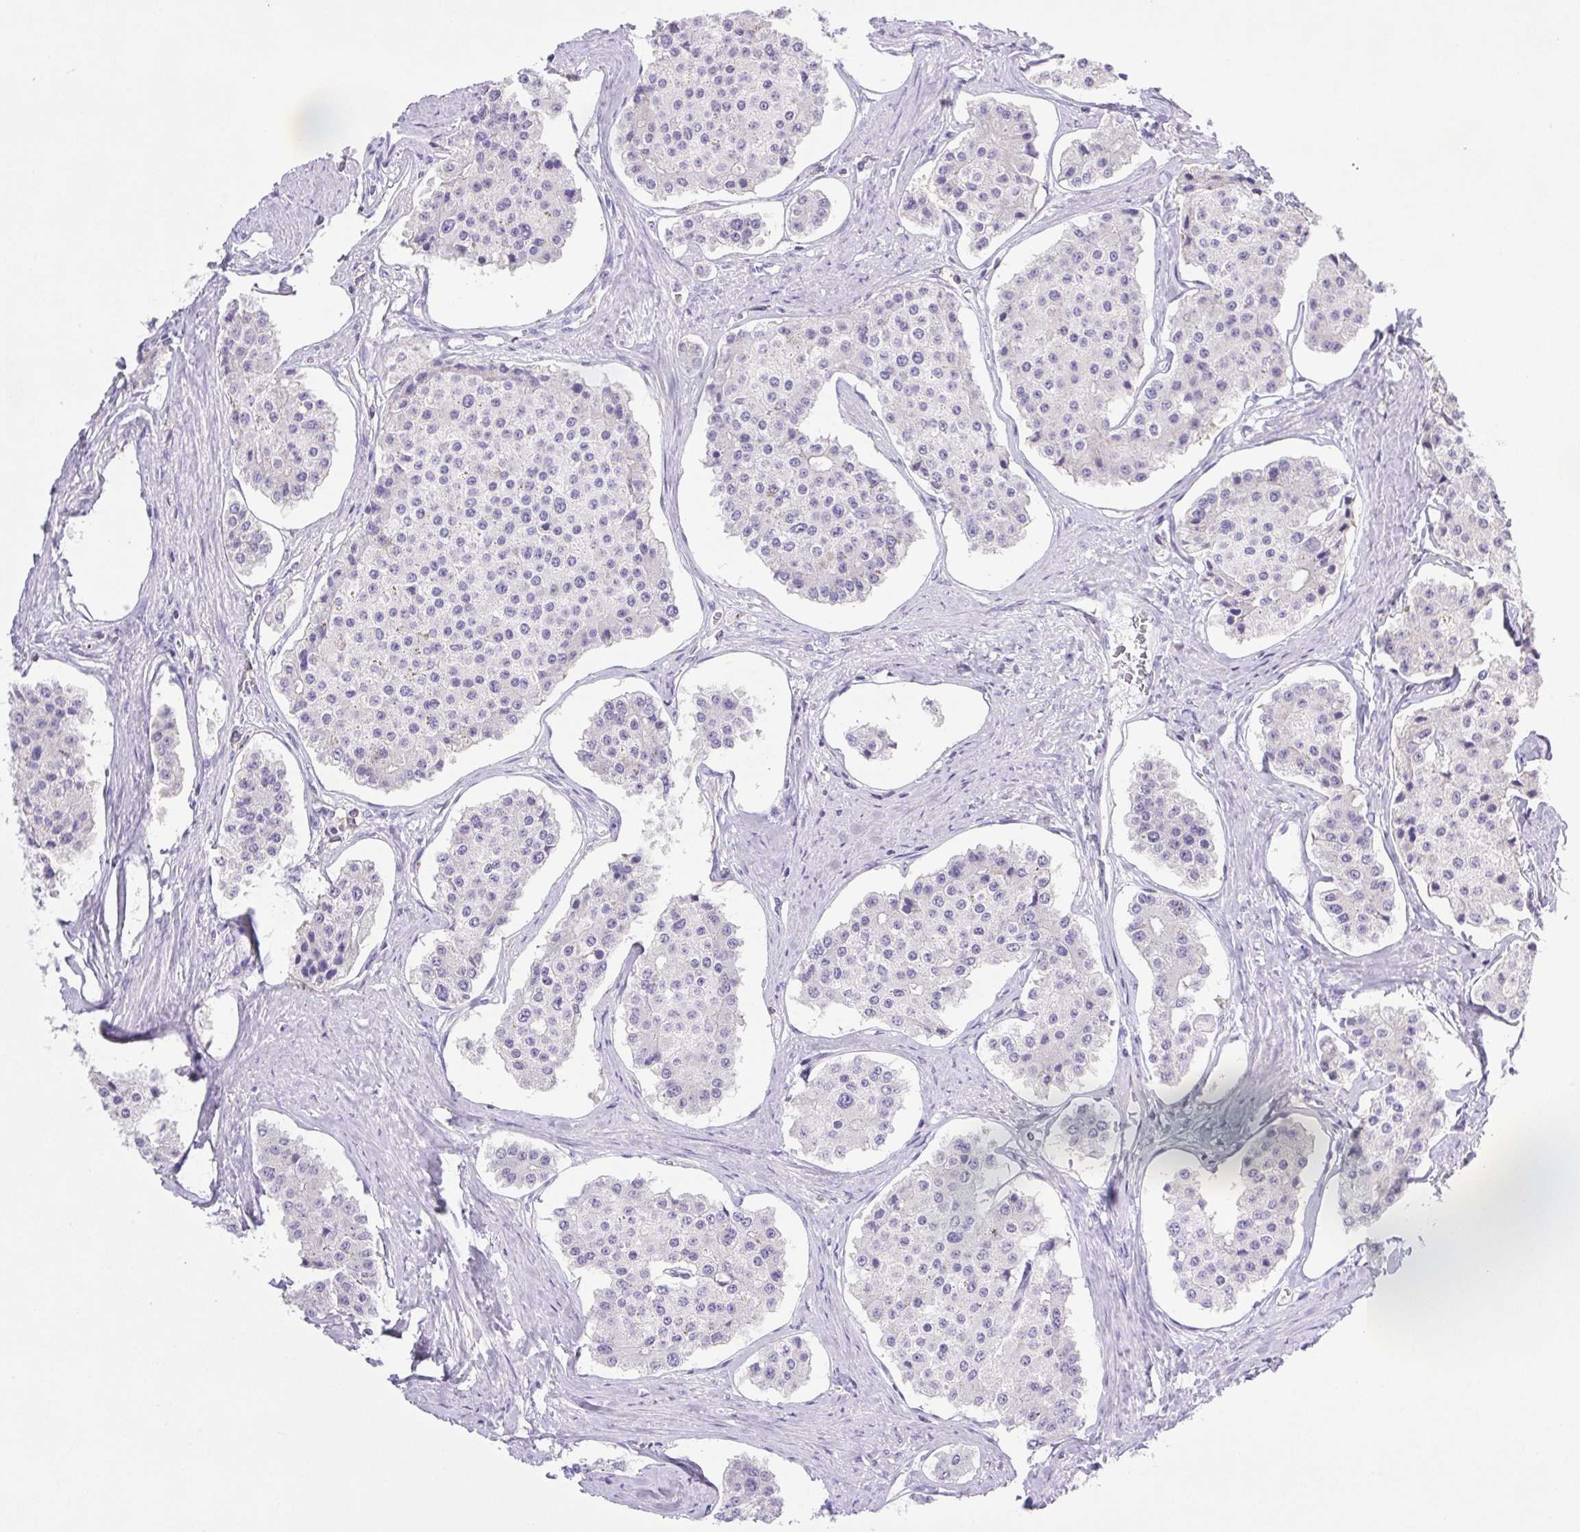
{"staining": {"intensity": "negative", "quantity": "none", "location": "none"}, "tissue": "carcinoid", "cell_type": "Tumor cells", "image_type": "cancer", "snomed": [{"axis": "morphology", "description": "Carcinoid, malignant, NOS"}, {"axis": "topography", "description": "Small intestine"}], "caption": "The IHC image has no significant staining in tumor cells of carcinoid tissue.", "gene": "SYNPR", "patient": {"sex": "female", "age": 65}}